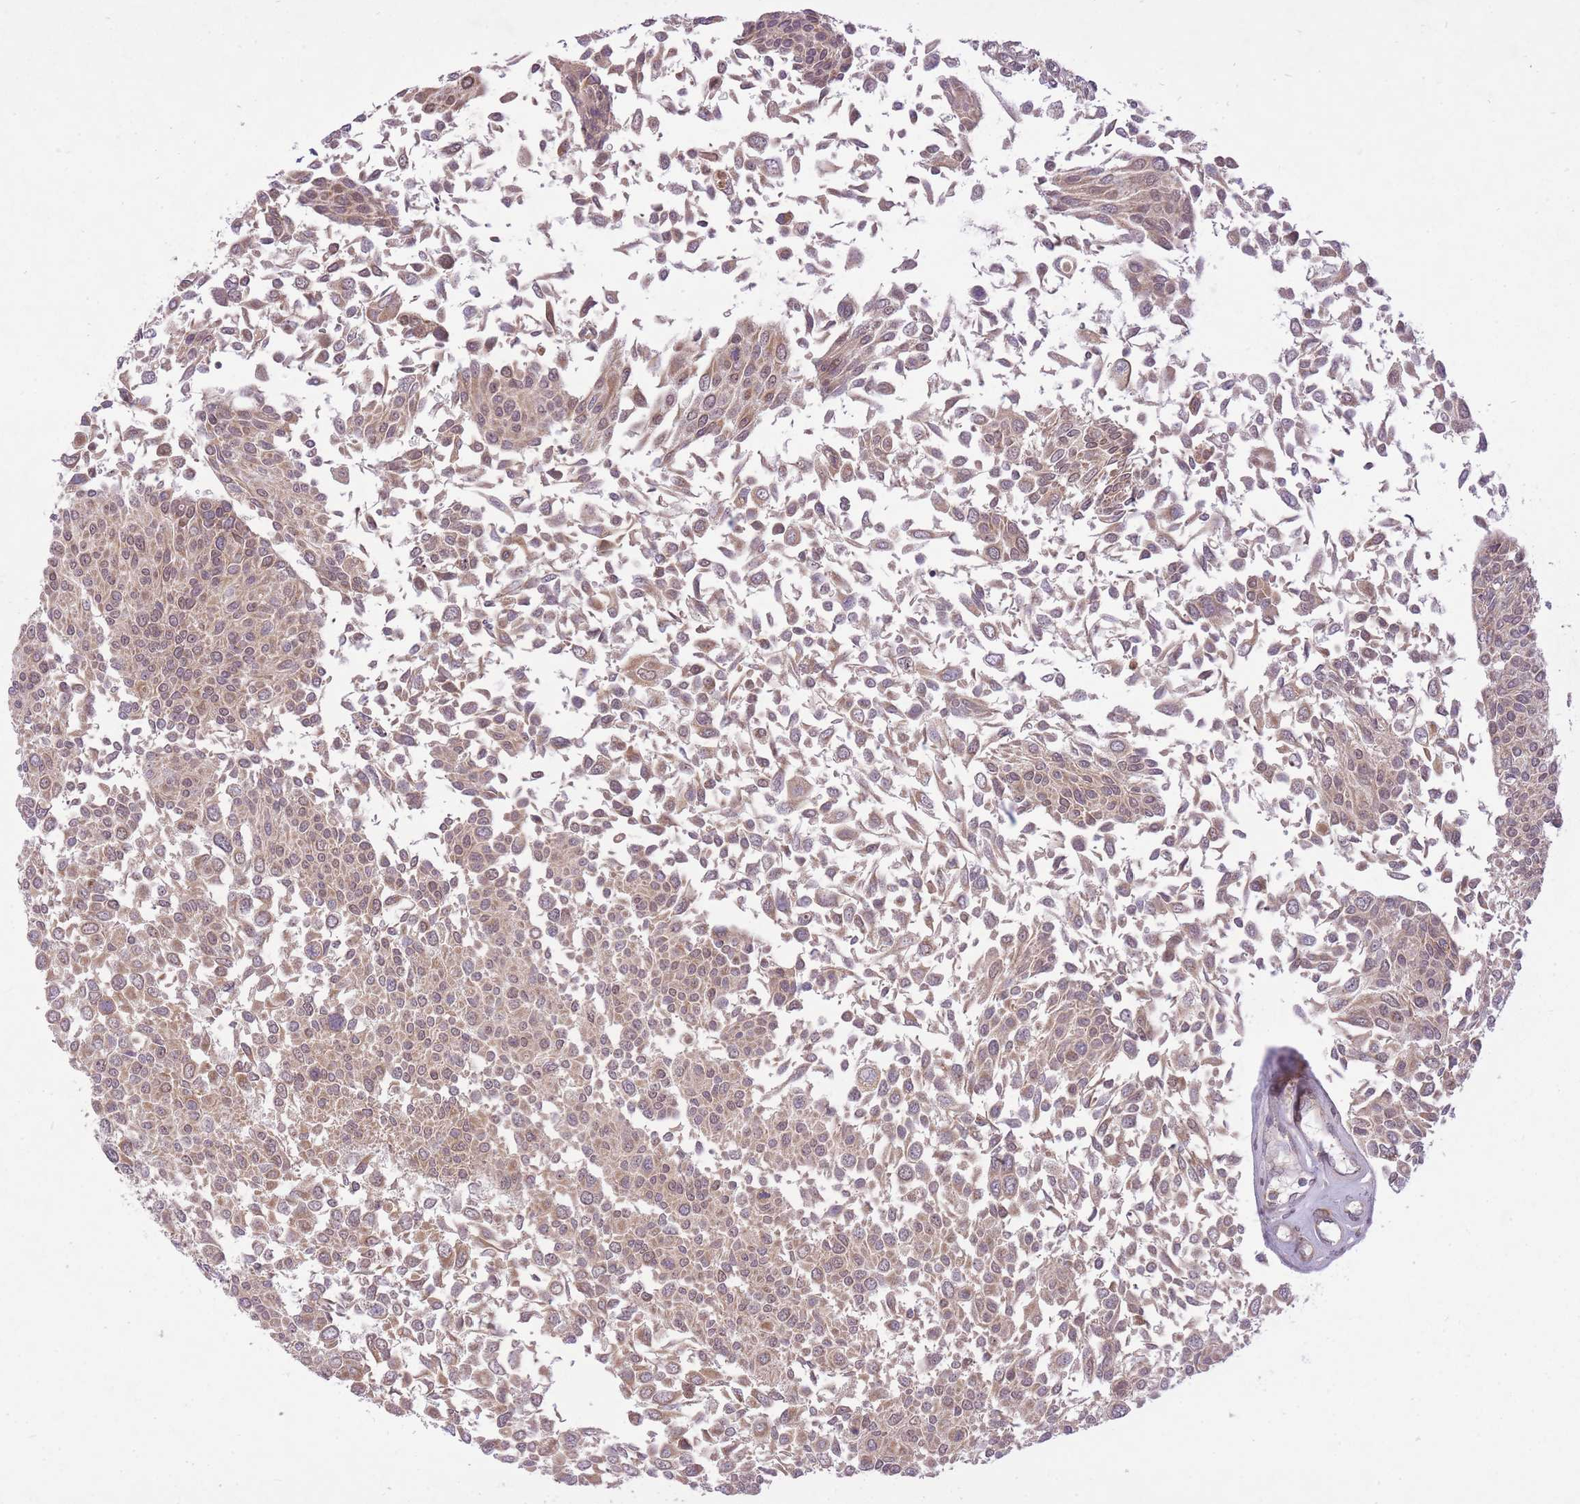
{"staining": {"intensity": "weak", "quantity": ">75%", "location": "cytoplasmic/membranous,nuclear"}, "tissue": "urothelial cancer", "cell_type": "Tumor cells", "image_type": "cancer", "snomed": [{"axis": "morphology", "description": "Urothelial carcinoma, NOS"}, {"axis": "topography", "description": "Urinary bladder"}], "caption": "IHC staining of urothelial cancer, which shows low levels of weak cytoplasmic/membranous and nuclear expression in about >75% of tumor cells indicating weak cytoplasmic/membranous and nuclear protein positivity. The staining was performed using DAB (3,3'-diaminobenzidine) (brown) for protein detection and nuclei were counterstained in hematoxylin (blue).", "gene": "ZNF391", "patient": {"sex": "male", "age": 55}}